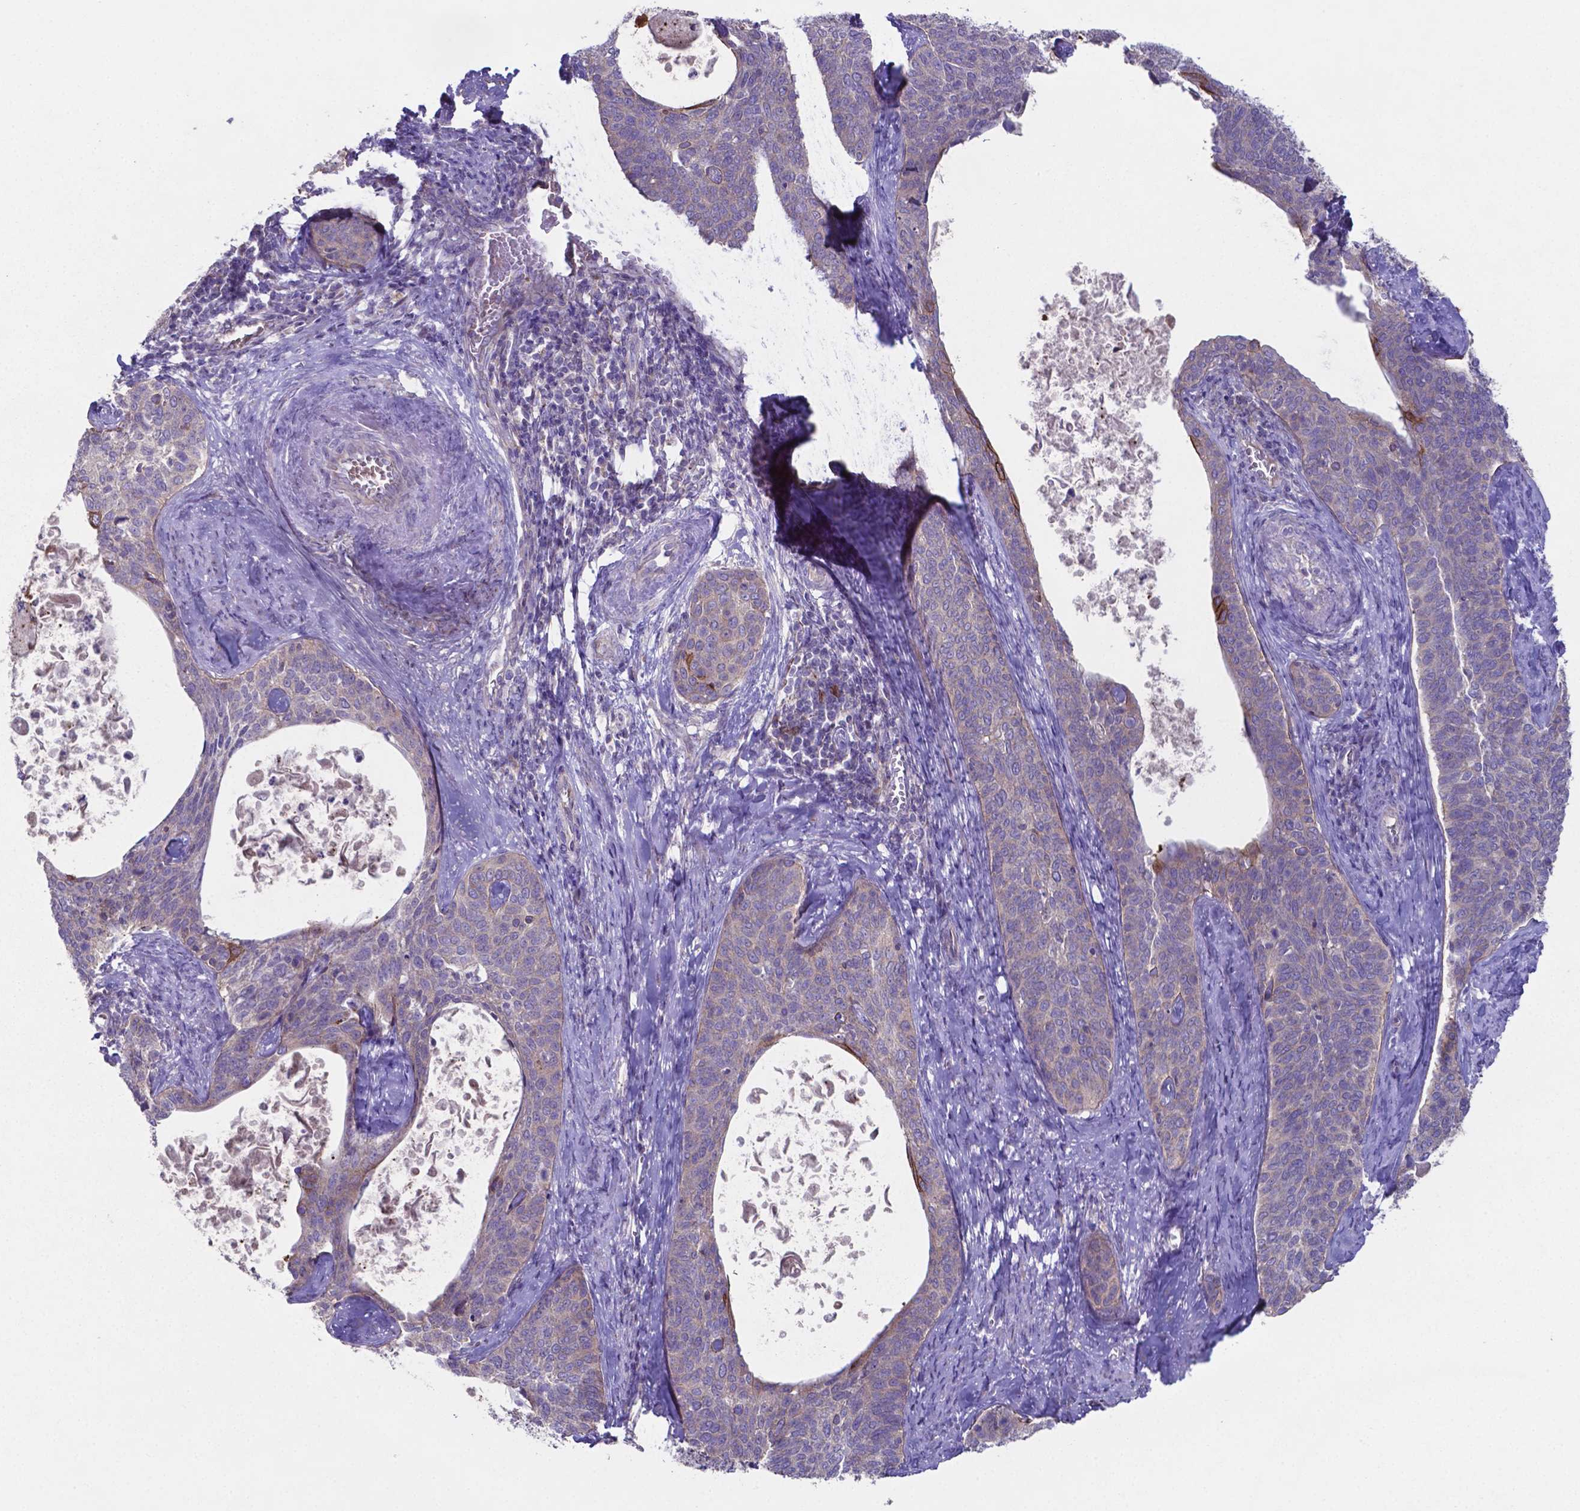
{"staining": {"intensity": "weak", "quantity": ">75%", "location": "cytoplasmic/membranous"}, "tissue": "cervical cancer", "cell_type": "Tumor cells", "image_type": "cancer", "snomed": [{"axis": "morphology", "description": "Squamous cell carcinoma, NOS"}, {"axis": "topography", "description": "Cervix"}], "caption": "A brown stain shows weak cytoplasmic/membranous staining of a protein in human cervical squamous cell carcinoma tumor cells.", "gene": "TYRO3", "patient": {"sex": "female", "age": 69}}